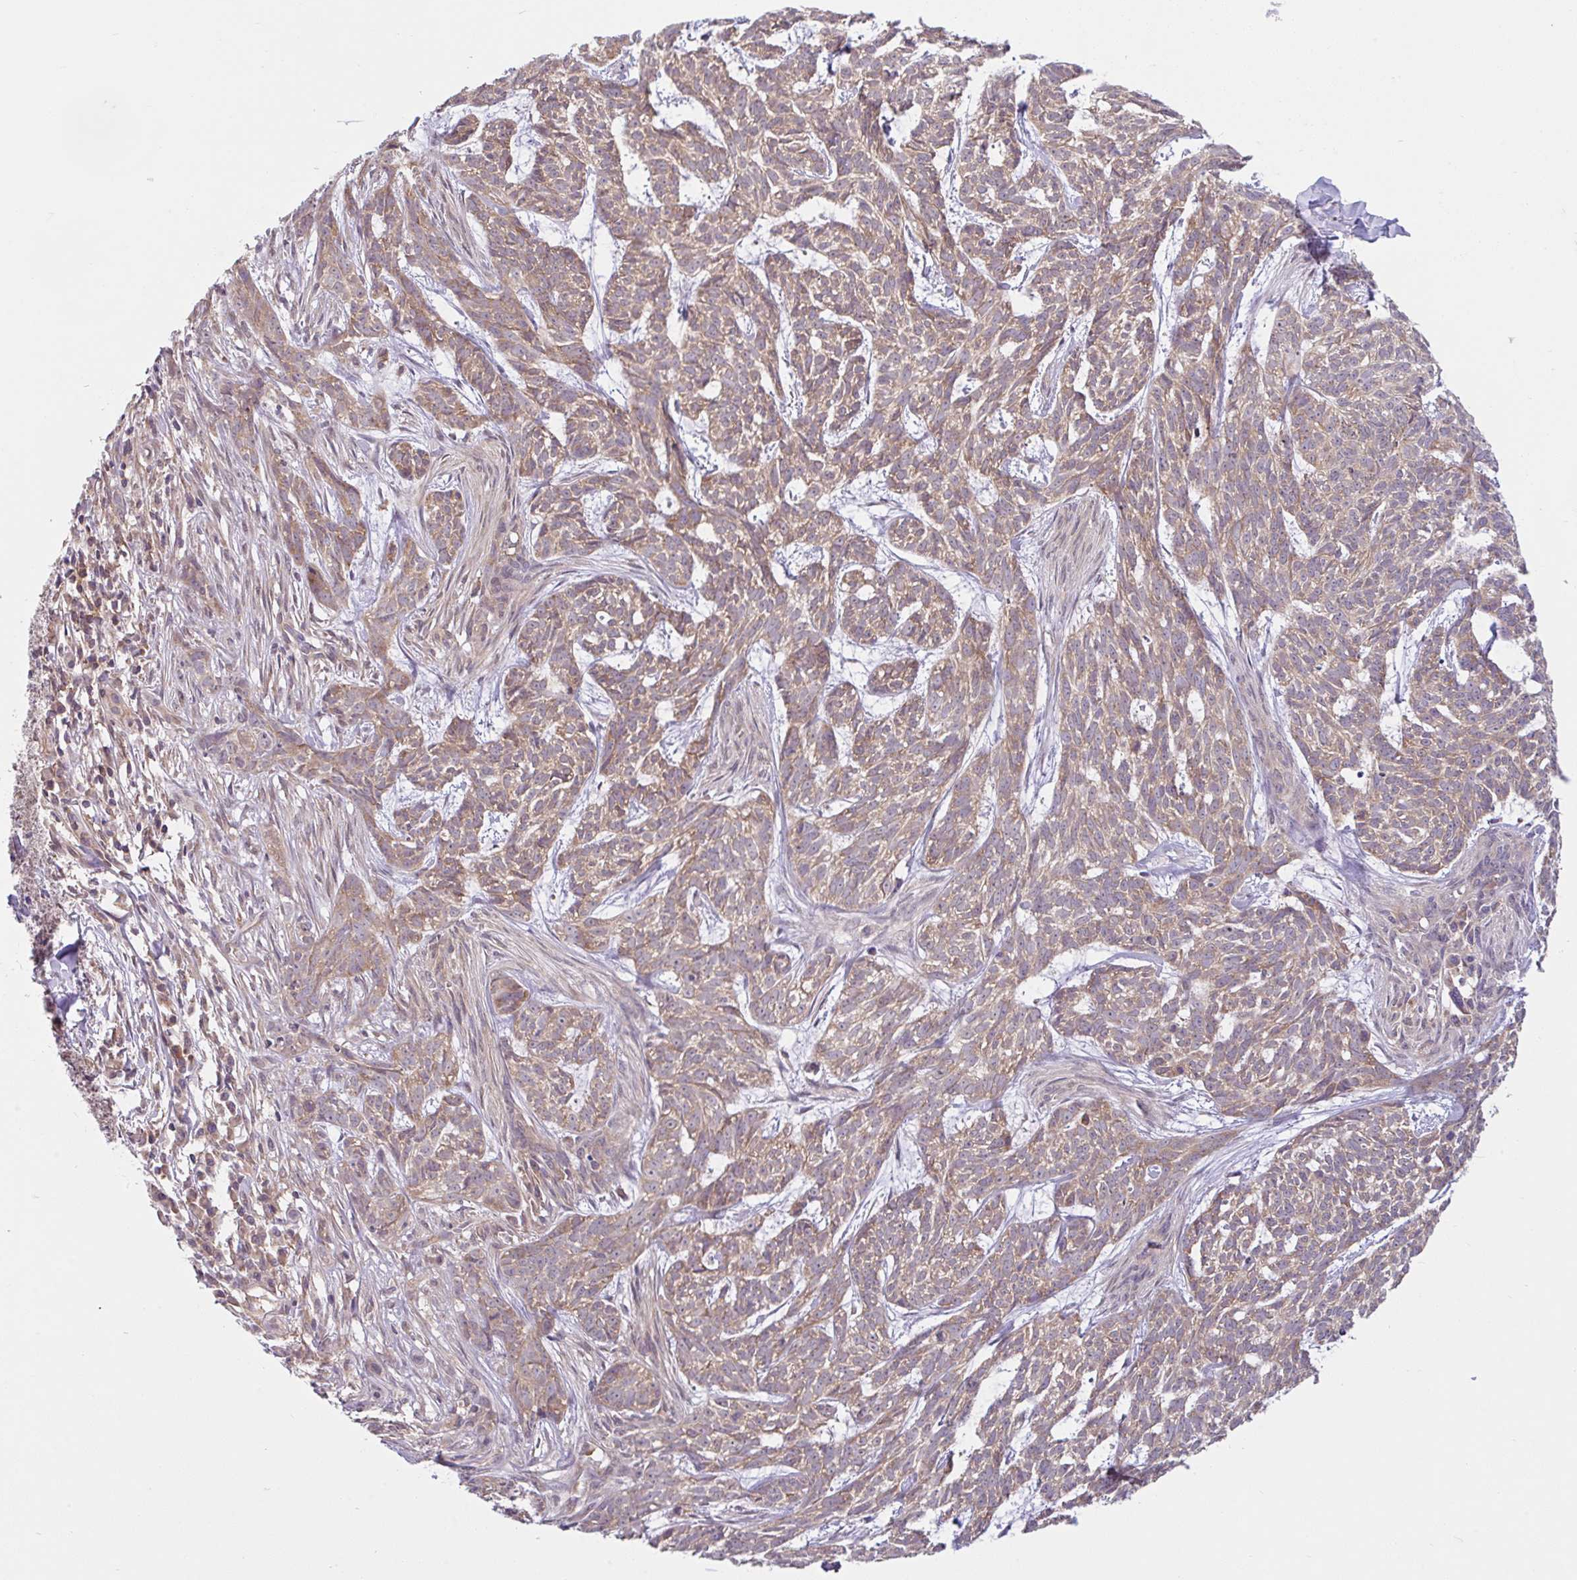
{"staining": {"intensity": "moderate", "quantity": ">75%", "location": "cytoplasmic/membranous"}, "tissue": "skin cancer", "cell_type": "Tumor cells", "image_type": "cancer", "snomed": [{"axis": "morphology", "description": "Basal cell carcinoma"}, {"axis": "topography", "description": "Skin"}], "caption": "The histopathology image demonstrates a brown stain indicating the presence of a protein in the cytoplasmic/membranous of tumor cells in skin cancer. (Stains: DAB (3,3'-diaminobenzidine) in brown, nuclei in blue, Microscopy: brightfield microscopy at high magnification).", "gene": "RALBP1", "patient": {"sex": "female", "age": 93}}